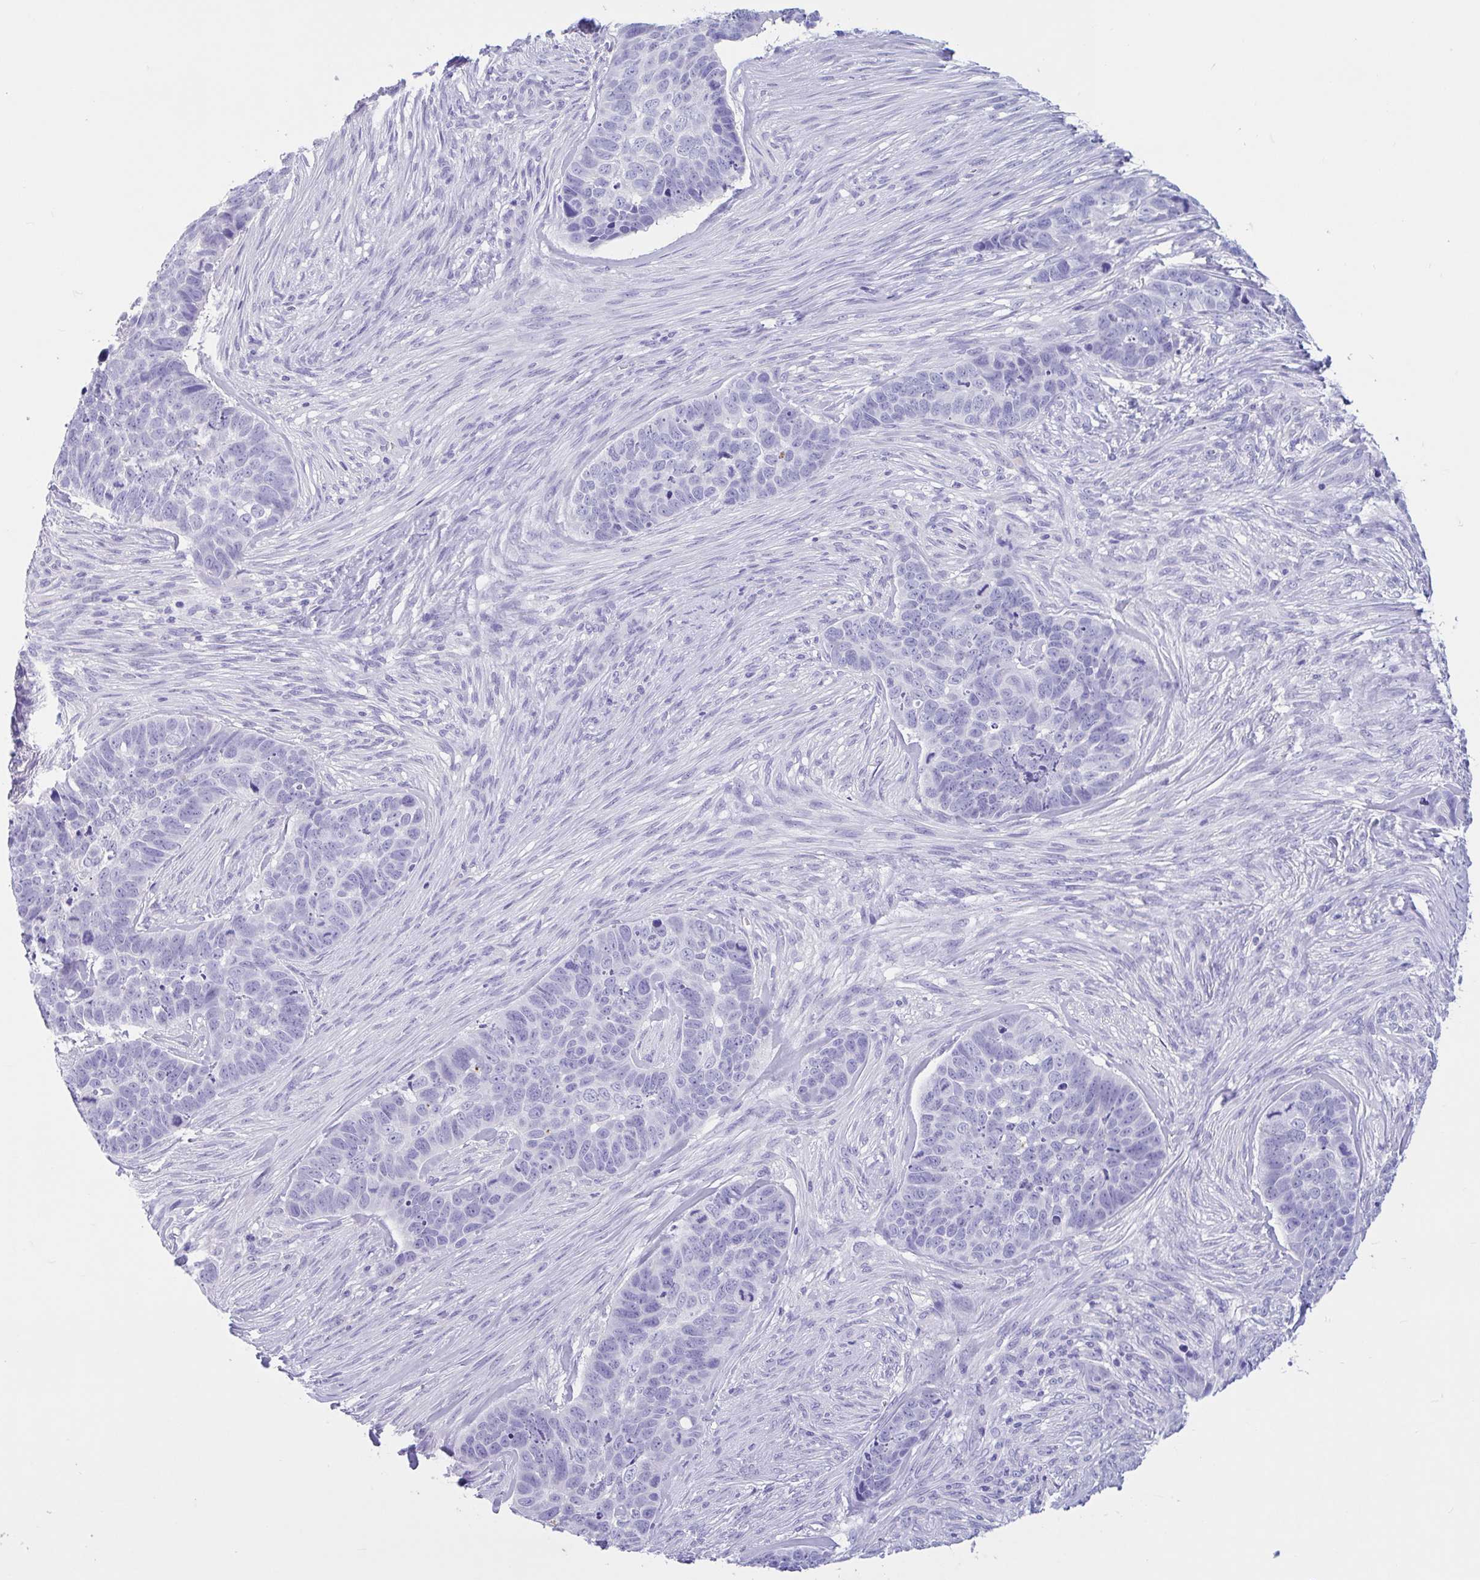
{"staining": {"intensity": "negative", "quantity": "none", "location": "none"}, "tissue": "skin cancer", "cell_type": "Tumor cells", "image_type": "cancer", "snomed": [{"axis": "morphology", "description": "Basal cell carcinoma"}, {"axis": "topography", "description": "Skin"}], "caption": "A micrograph of skin cancer (basal cell carcinoma) stained for a protein shows no brown staining in tumor cells. (Stains: DAB IHC with hematoxylin counter stain, Microscopy: brightfield microscopy at high magnification).", "gene": "OR4N4", "patient": {"sex": "female", "age": 82}}